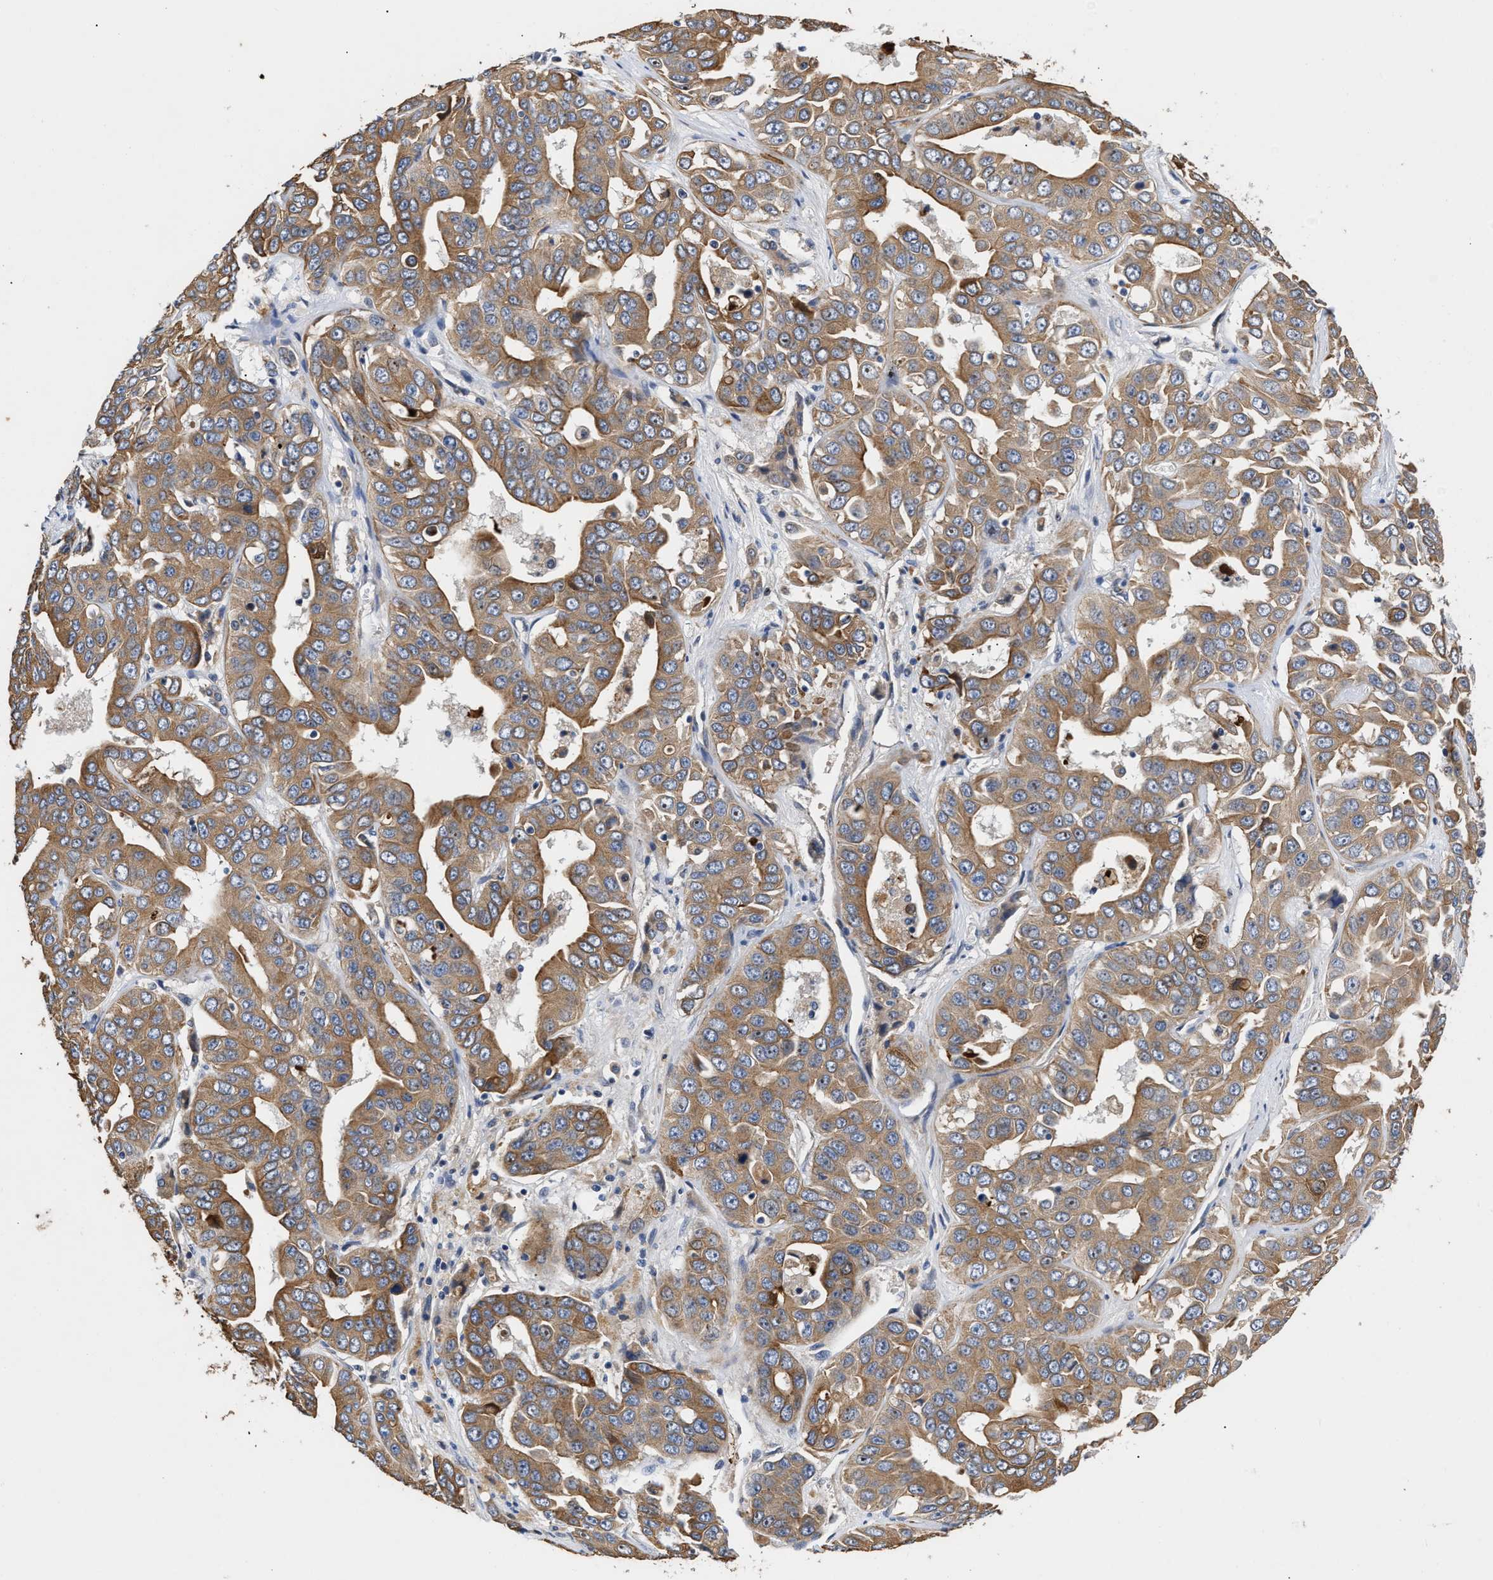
{"staining": {"intensity": "moderate", "quantity": ">75%", "location": "cytoplasmic/membranous"}, "tissue": "liver cancer", "cell_type": "Tumor cells", "image_type": "cancer", "snomed": [{"axis": "morphology", "description": "Cholangiocarcinoma"}, {"axis": "topography", "description": "Liver"}], "caption": "Moderate cytoplasmic/membranous staining for a protein is seen in approximately >75% of tumor cells of liver cancer (cholangiocarcinoma) using immunohistochemistry (IHC).", "gene": "CCDC146", "patient": {"sex": "female", "age": 52}}